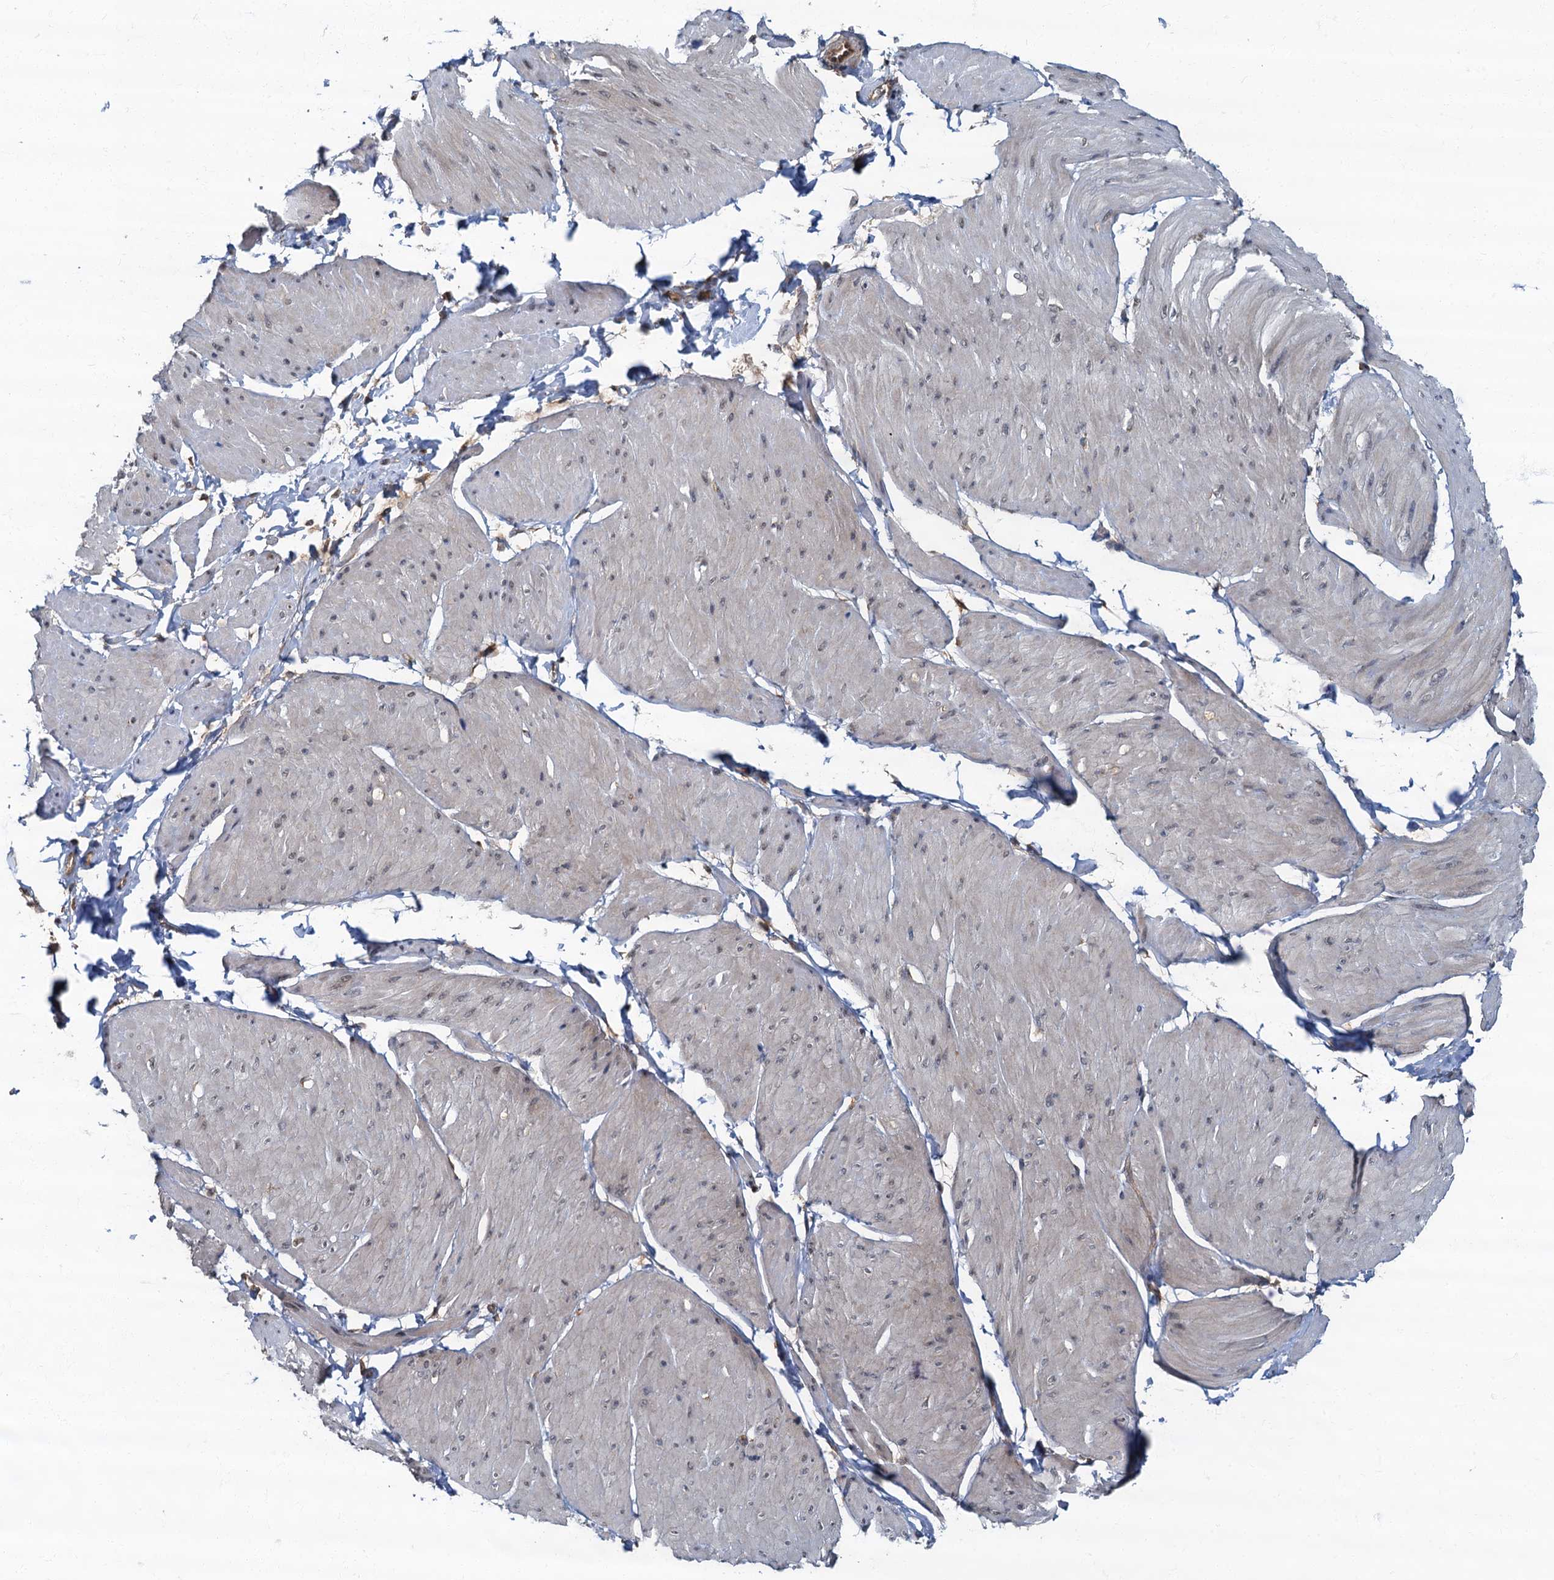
{"staining": {"intensity": "weak", "quantity": "25%-75%", "location": "nuclear"}, "tissue": "smooth muscle", "cell_type": "Smooth muscle cells", "image_type": "normal", "snomed": [{"axis": "morphology", "description": "Urothelial carcinoma, High grade"}, {"axis": "topography", "description": "Urinary bladder"}], "caption": "Immunohistochemical staining of benign smooth muscle displays low levels of weak nuclear expression in approximately 25%-75% of smooth muscle cells.", "gene": "TBCK", "patient": {"sex": "male", "age": 46}}